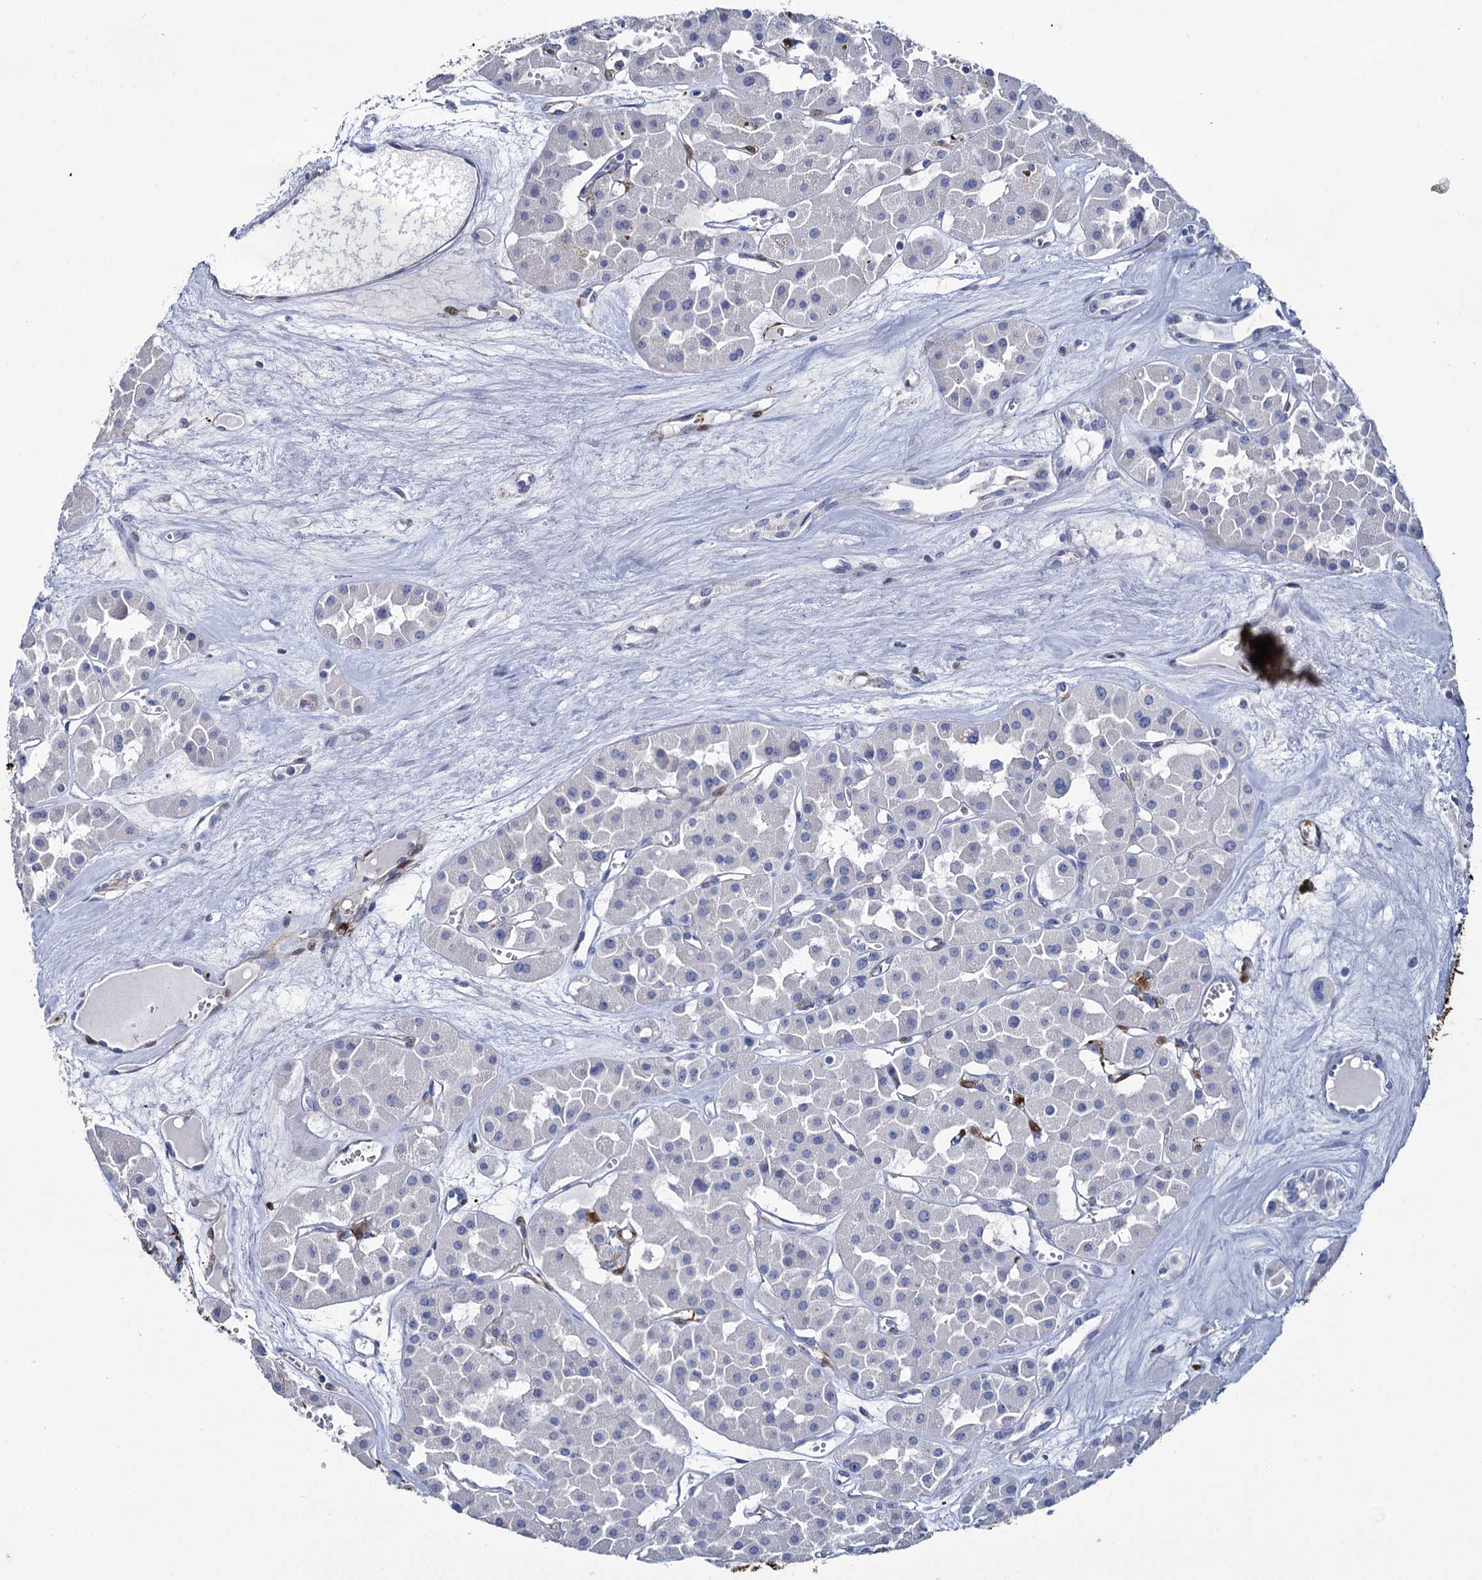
{"staining": {"intensity": "negative", "quantity": "none", "location": "none"}, "tissue": "renal cancer", "cell_type": "Tumor cells", "image_type": "cancer", "snomed": [{"axis": "morphology", "description": "Carcinoma, NOS"}, {"axis": "topography", "description": "Kidney"}], "caption": "Immunohistochemistry (IHC) of human carcinoma (renal) displays no staining in tumor cells.", "gene": "FABP5", "patient": {"sex": "female", "age": 75}}